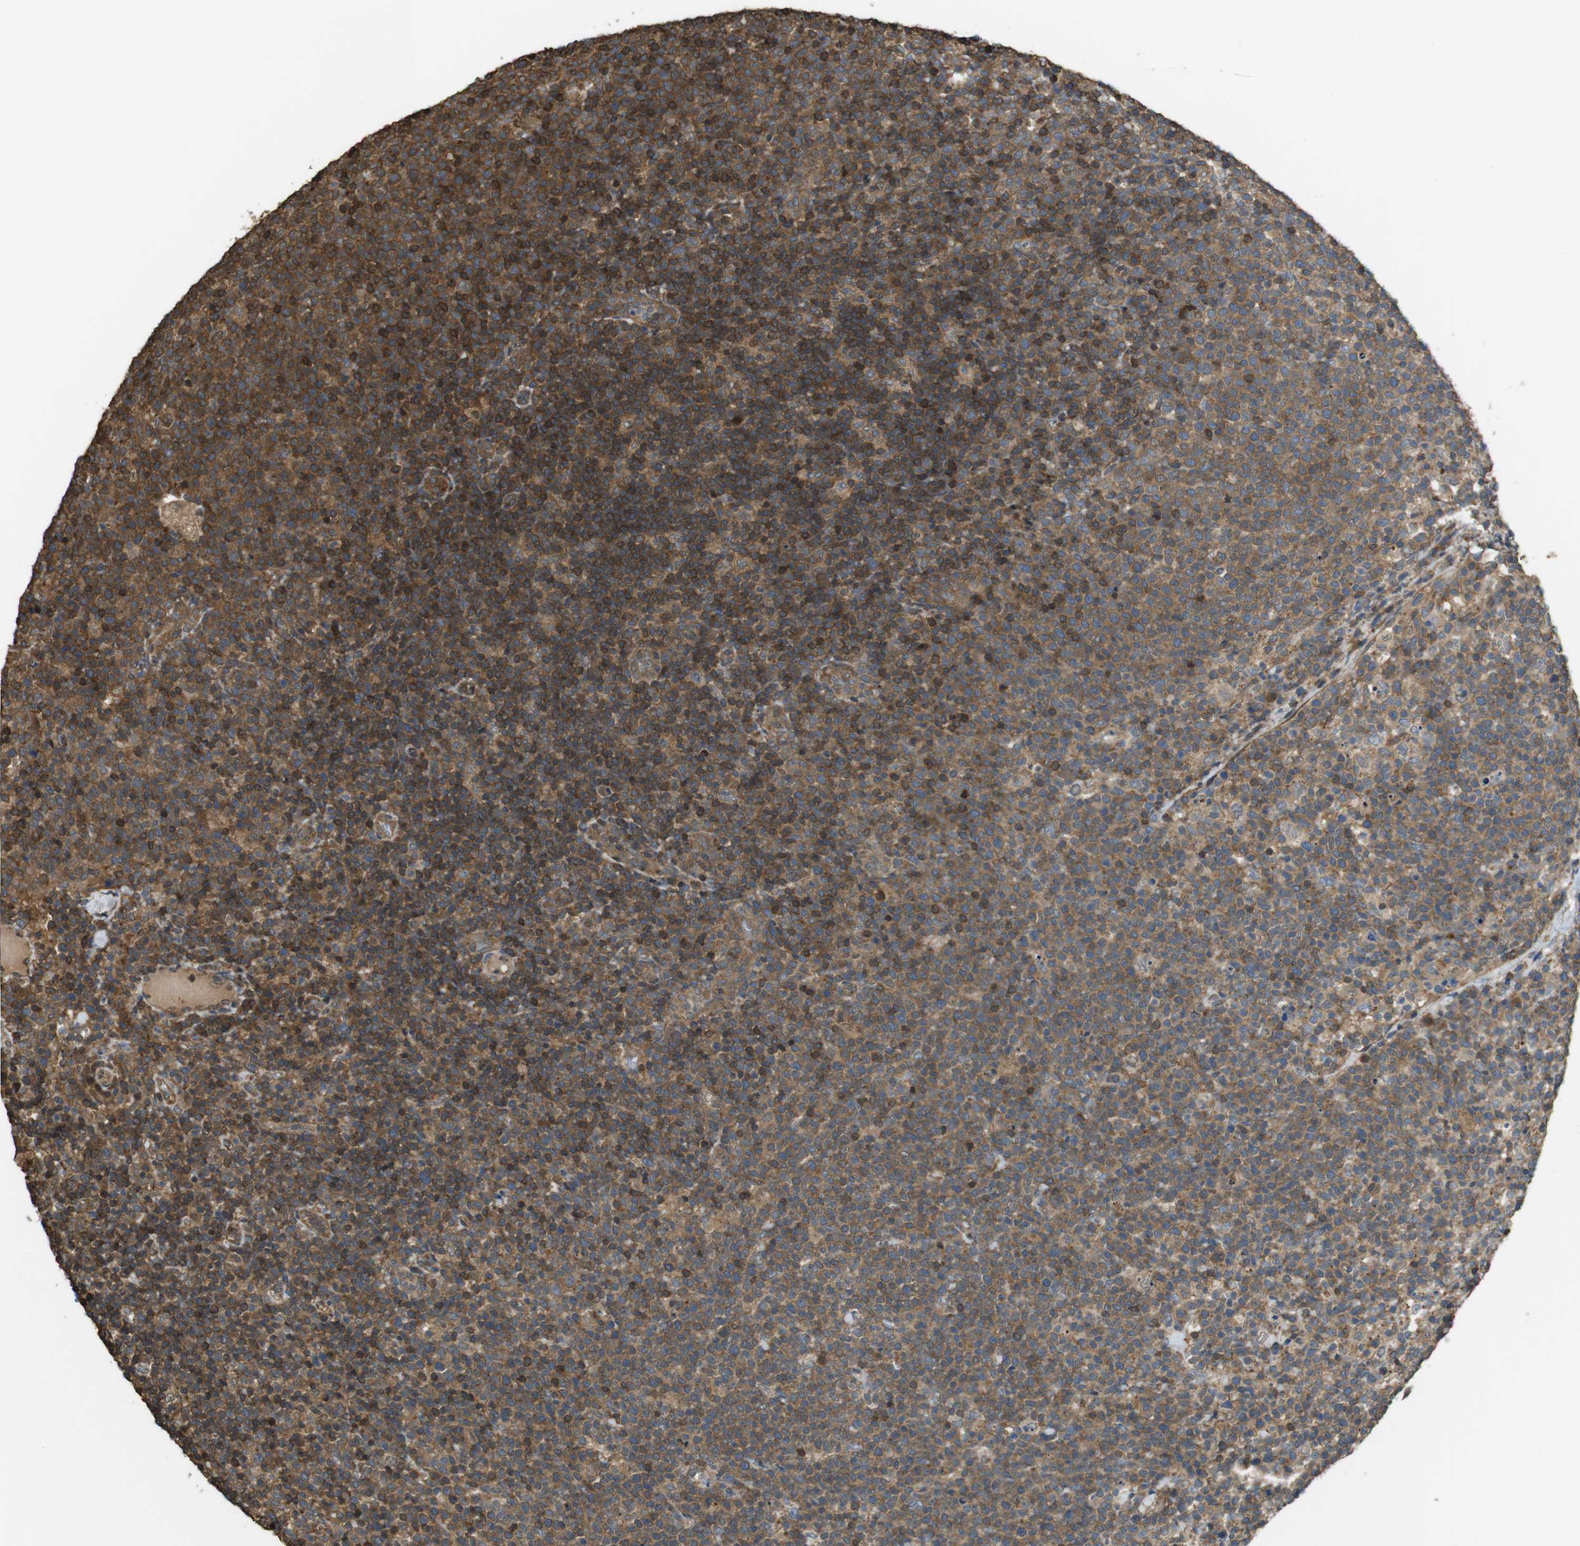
{"staining": {"intensity": "strong", "quantity": ">75%", "location": "cytoplasmic/membranous"}, "tissue": "lymphoma", "cell_type": "Tumor cells", "image_type": "cancer", "snomed": [{"axis": "morphology", "description": "Malignant lymphoma, non-Hodgkin's type, High grade"}, {"axis": "topography", "description": "Lymph node"}], "caption": "Immunohistochemical staining of human malignant lymphoma, non-Hodgkin's type (high-grade) exhibits high levels of strong cytoplasmic/membranous protein expression in about >75% of tumor cells. Nuclei are stained in blue.", "gene": "ARHGDIA", "patient": {"sex": "male", "age": 61}}